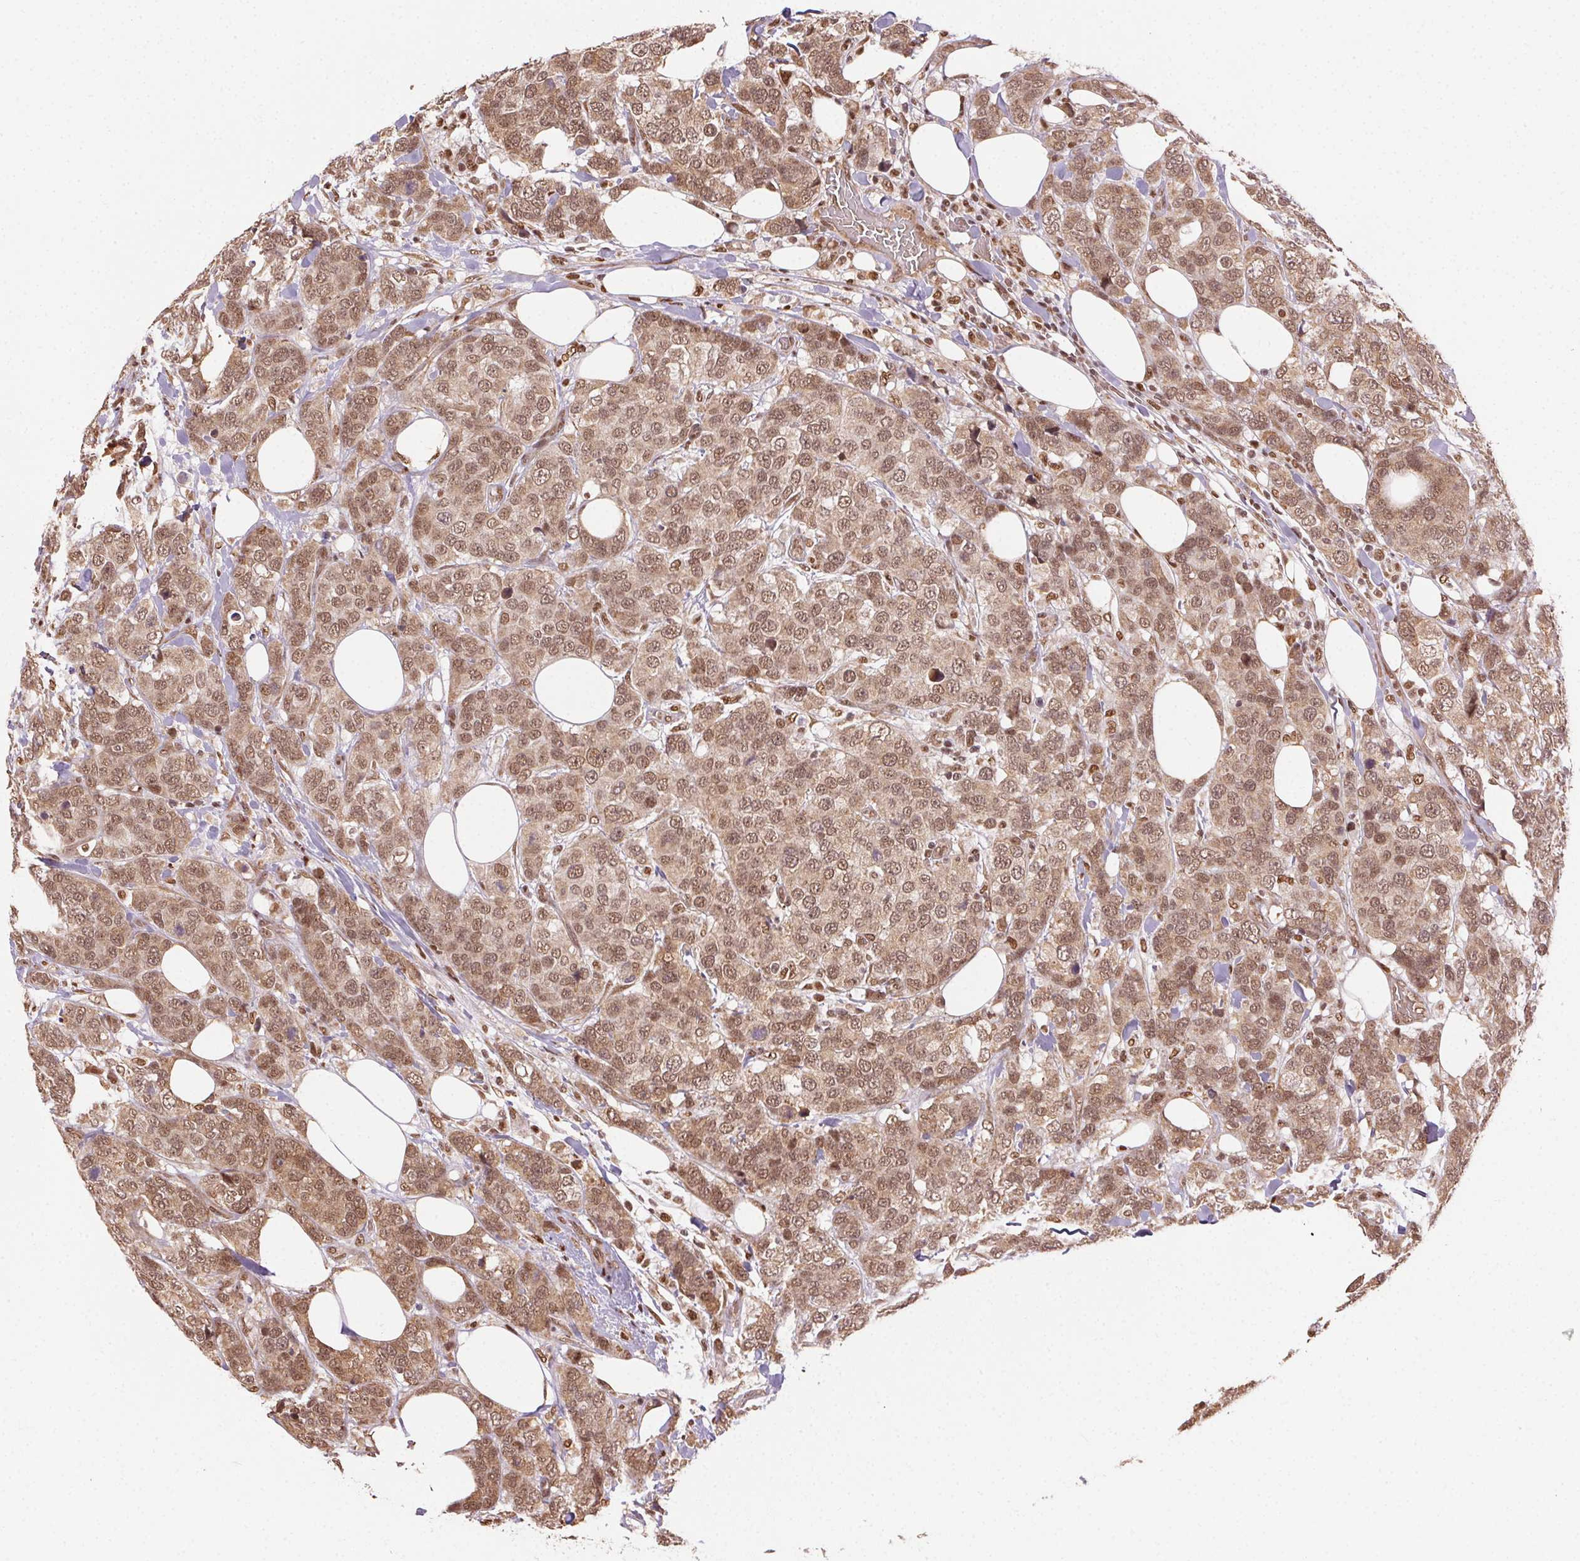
{"staining": {"intensity": "moderate", "quantity": ">75%", "location": "cytoplasmic/membranous,nuclear"}, "tissue": "breast cancer", "cell_type": "Tumor cells", "image_type": "cancer", "snomed": [{"axis": "morphology", "description": "Lobular carcinoma"}, {"axis": "topography", "description": "Breast"}], "caption": "High-magnification brightfield microscopy of lobular carcinoma (breast) stained with DAB (3,3'-diaminobenzidine) (brown) and counterstained with hematoxylin (blue). tumor cells exhibit moderate cytoplasmic/membranous and nuclear positivity is seen in about>75% of cells.", "gene": "TREML4", "patient": {"sex": "female", "age": 59}}